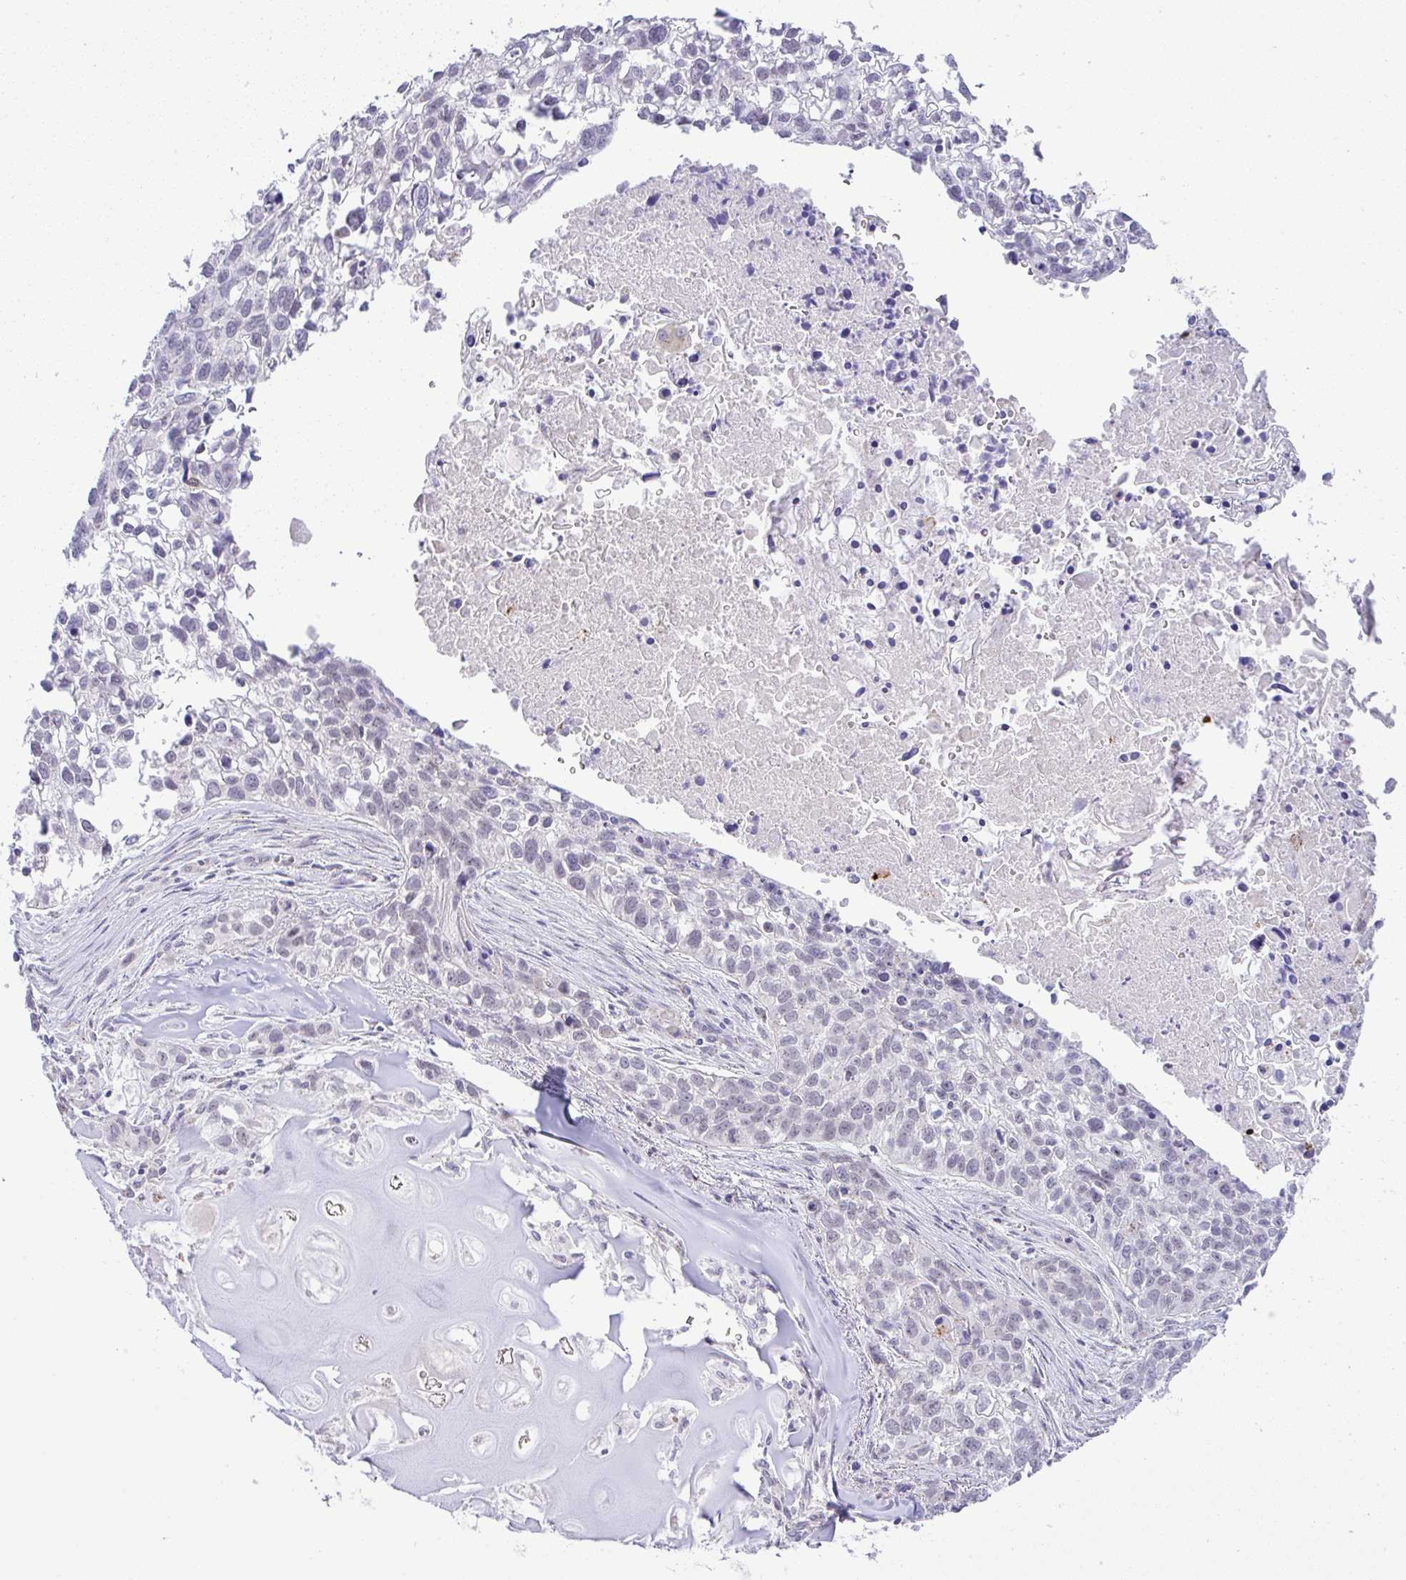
{"staining": {"intensity": "negative", "quantity": "none", "location": "none"}, "tissue": "lung cancer", "cell_type": "Tumor cells", "image_type": "cancer", "snomed": [{"axis": "morphology", "description": "Squamous cell carcinoma, NOS"}, {"axis": "topography", "description": "Lung"}], "caption": "Immunohistochemistry histopathology image of lung squamous cell carcinoma stained for a protein (brown), which demonstrates no positivity in tumor cells.", "gene": "FAM177A1", "patient": {"sex": "male", "age": 74}}